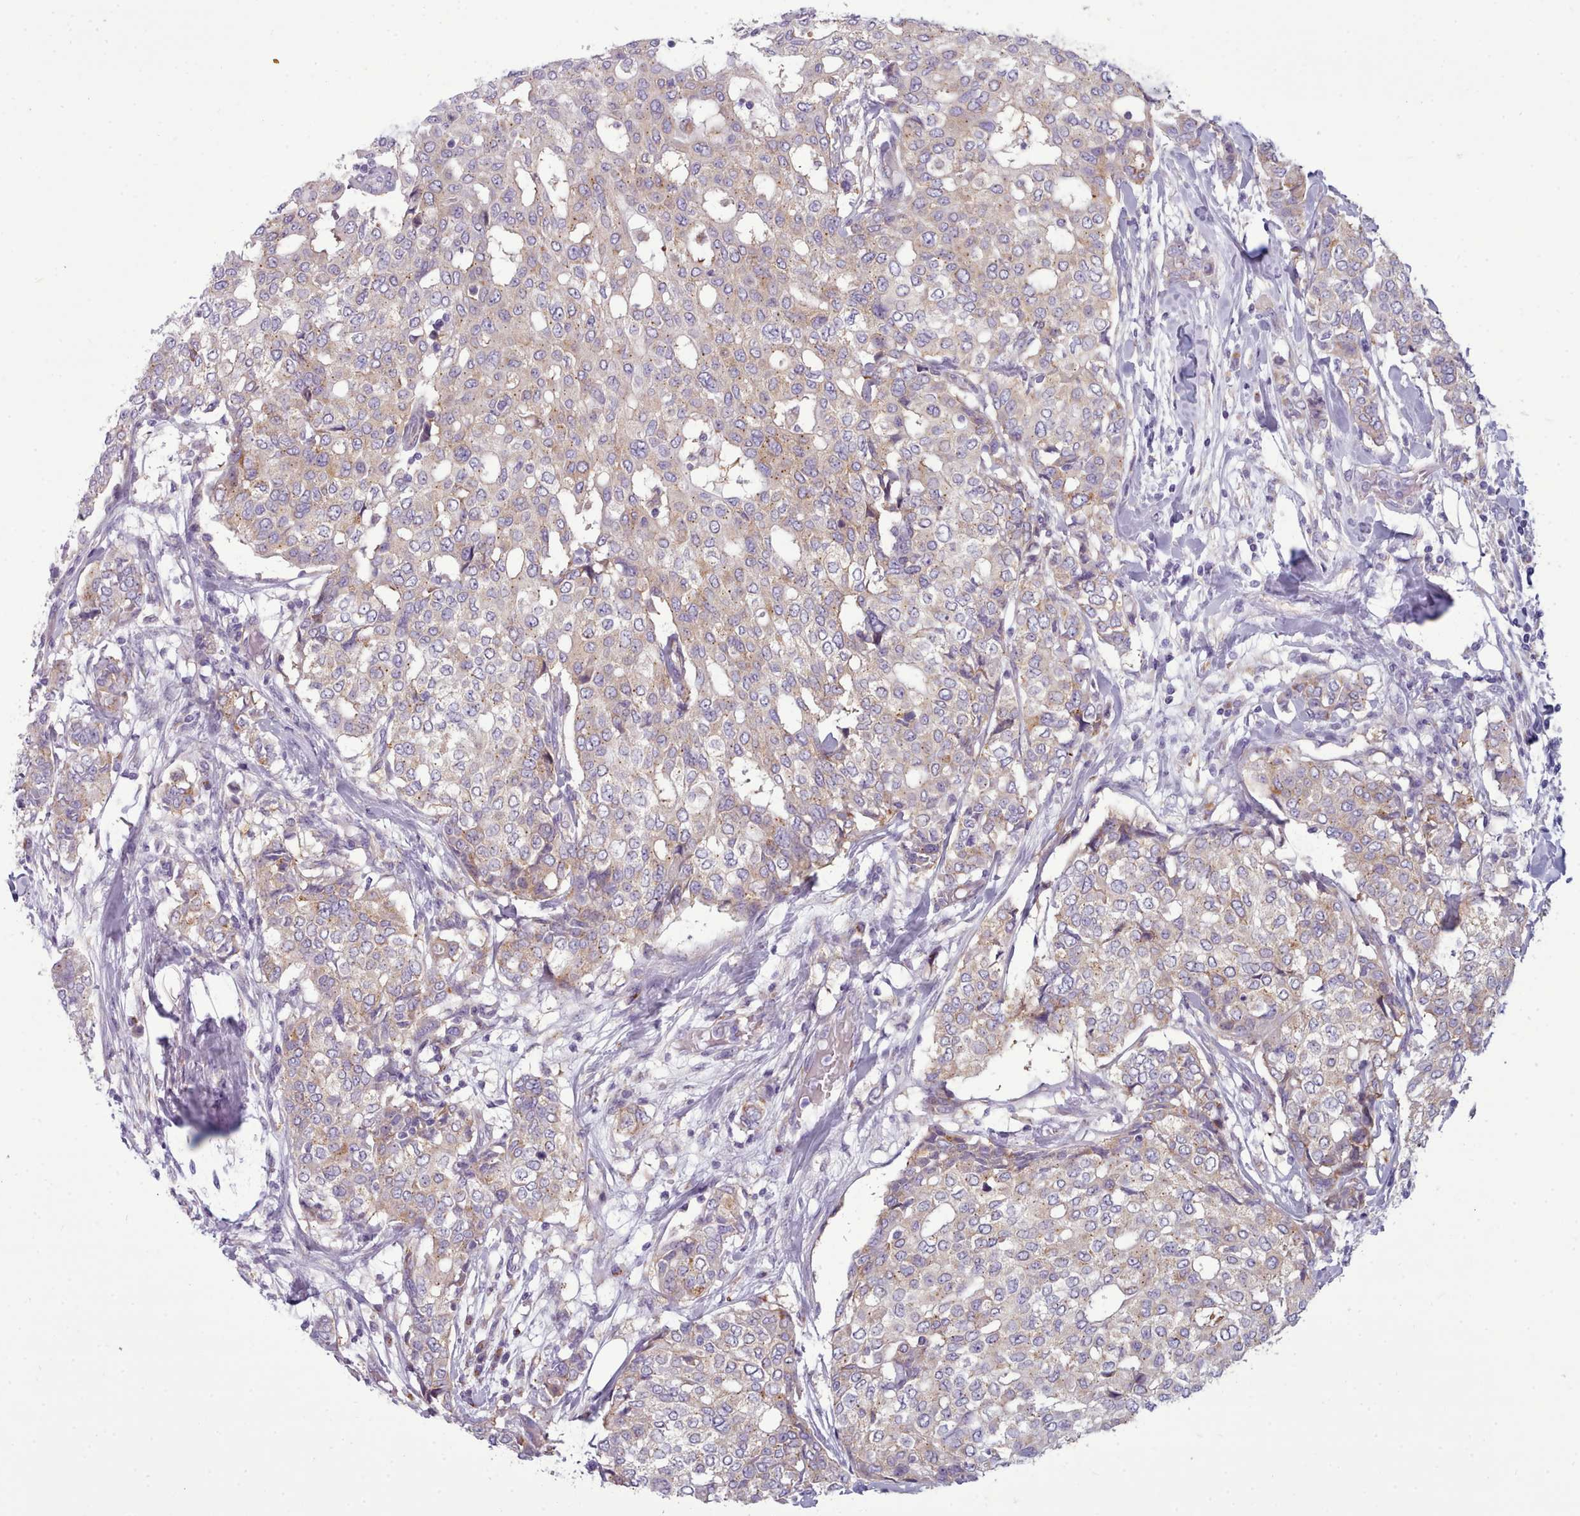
{"staining": {"intensity": "weak", "quantity": "25%-75%", "location": "cytoplasmic/membranous"}, "tissue": "breast cancer", "cell_type": "Tumor cells", "image_type": "cancer", "snomed": [{"axis": "morphology", "description": "Lobular carcinoma"}, {"axis": "topography", "description": "Breast"}], "caption": "Immunohistochemical staining of human breast cancer (lobular carcinoma) reveals low levels of weak cytoplasmic/membranous protein staining in approximately 25%-75% of tumor cells.", "gene": "MYRFL", "patient": {"sex": "female", "age": 51}}